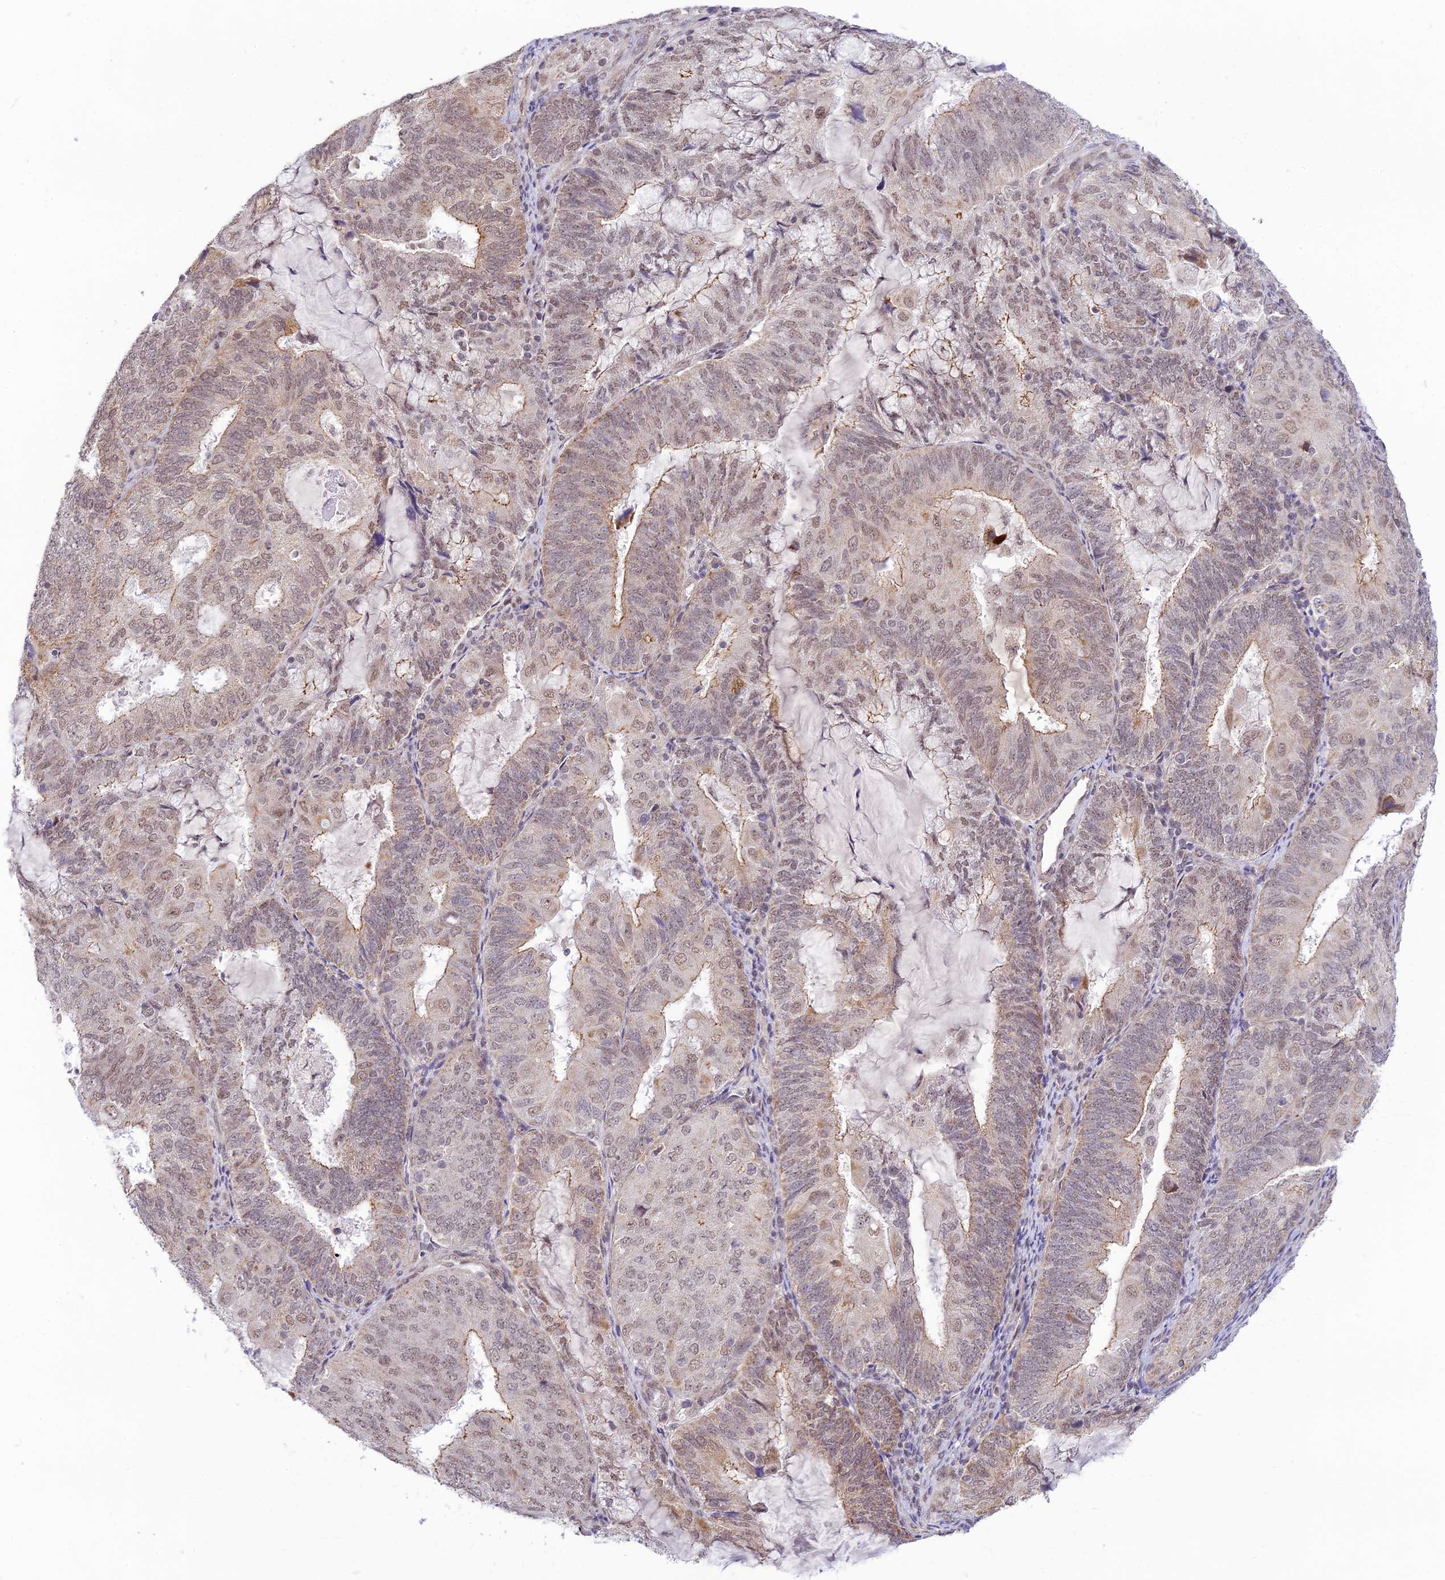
{"staining": {"intensity": "weak", "quantity": ">75%", "location": "cytoplasmic/membranous,nuclear"}, "tissue": "endometrial cancer", "cell_type": "Tumor cells", "image_type": "cancer", "snomed": [{"axis": "morphology", "description": "Adenocarcinoma, NOS"}, {"axis": "topography", "description": "Endometrium"}], "caption": "A high-resolution photomicrograph shows IHC staining of endometrial adenocarcinoma, which shows weak cytoplasmic/membranous and nuclear positivity in approximately >75% of tumor cells. The staining was performed using DAB, with brown indicating positive protein expression. Nuclei are stained blue with hematoxylin.", "gene": "MICOS13", "patient": {"sex": "female", "age": 81}}